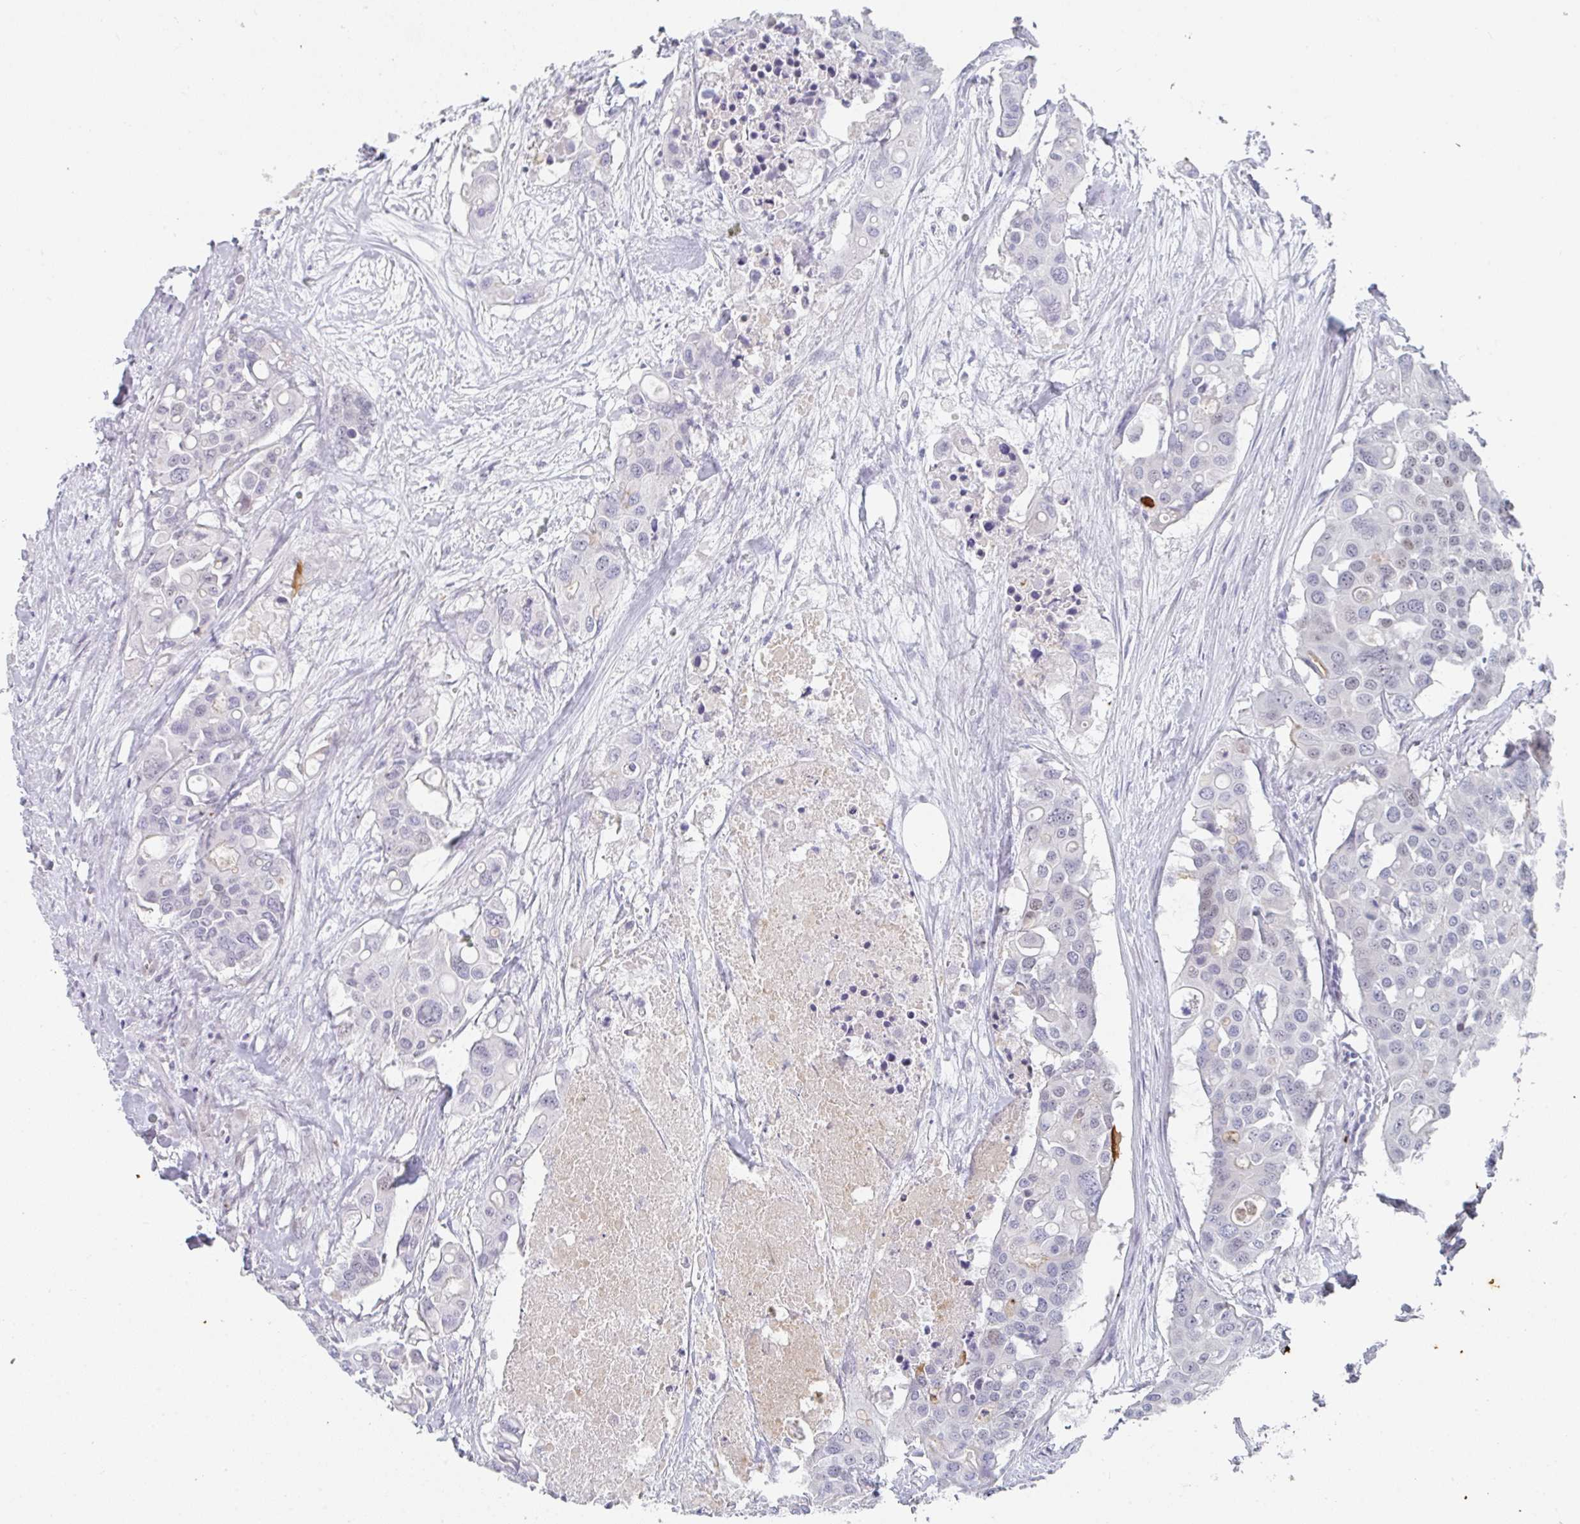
{"staining": {"intensity": "negative", "quantity": "none", "location": "none"}, "tissue": "colorectal cancer", "cell_type": "Tumor cells", "image_type": "cancer", "snomed": [{"axis": "morphology", "description": "Adenocarcinoma, NOS"}, {"axis": "topography", "description": "Colon"}], "caption": "Tumor cells are negative for brown protein staining in colorectal adenocarcinoma.", "gene": "POU2AF2", "patient": {"sex": "male", "age": 77}}